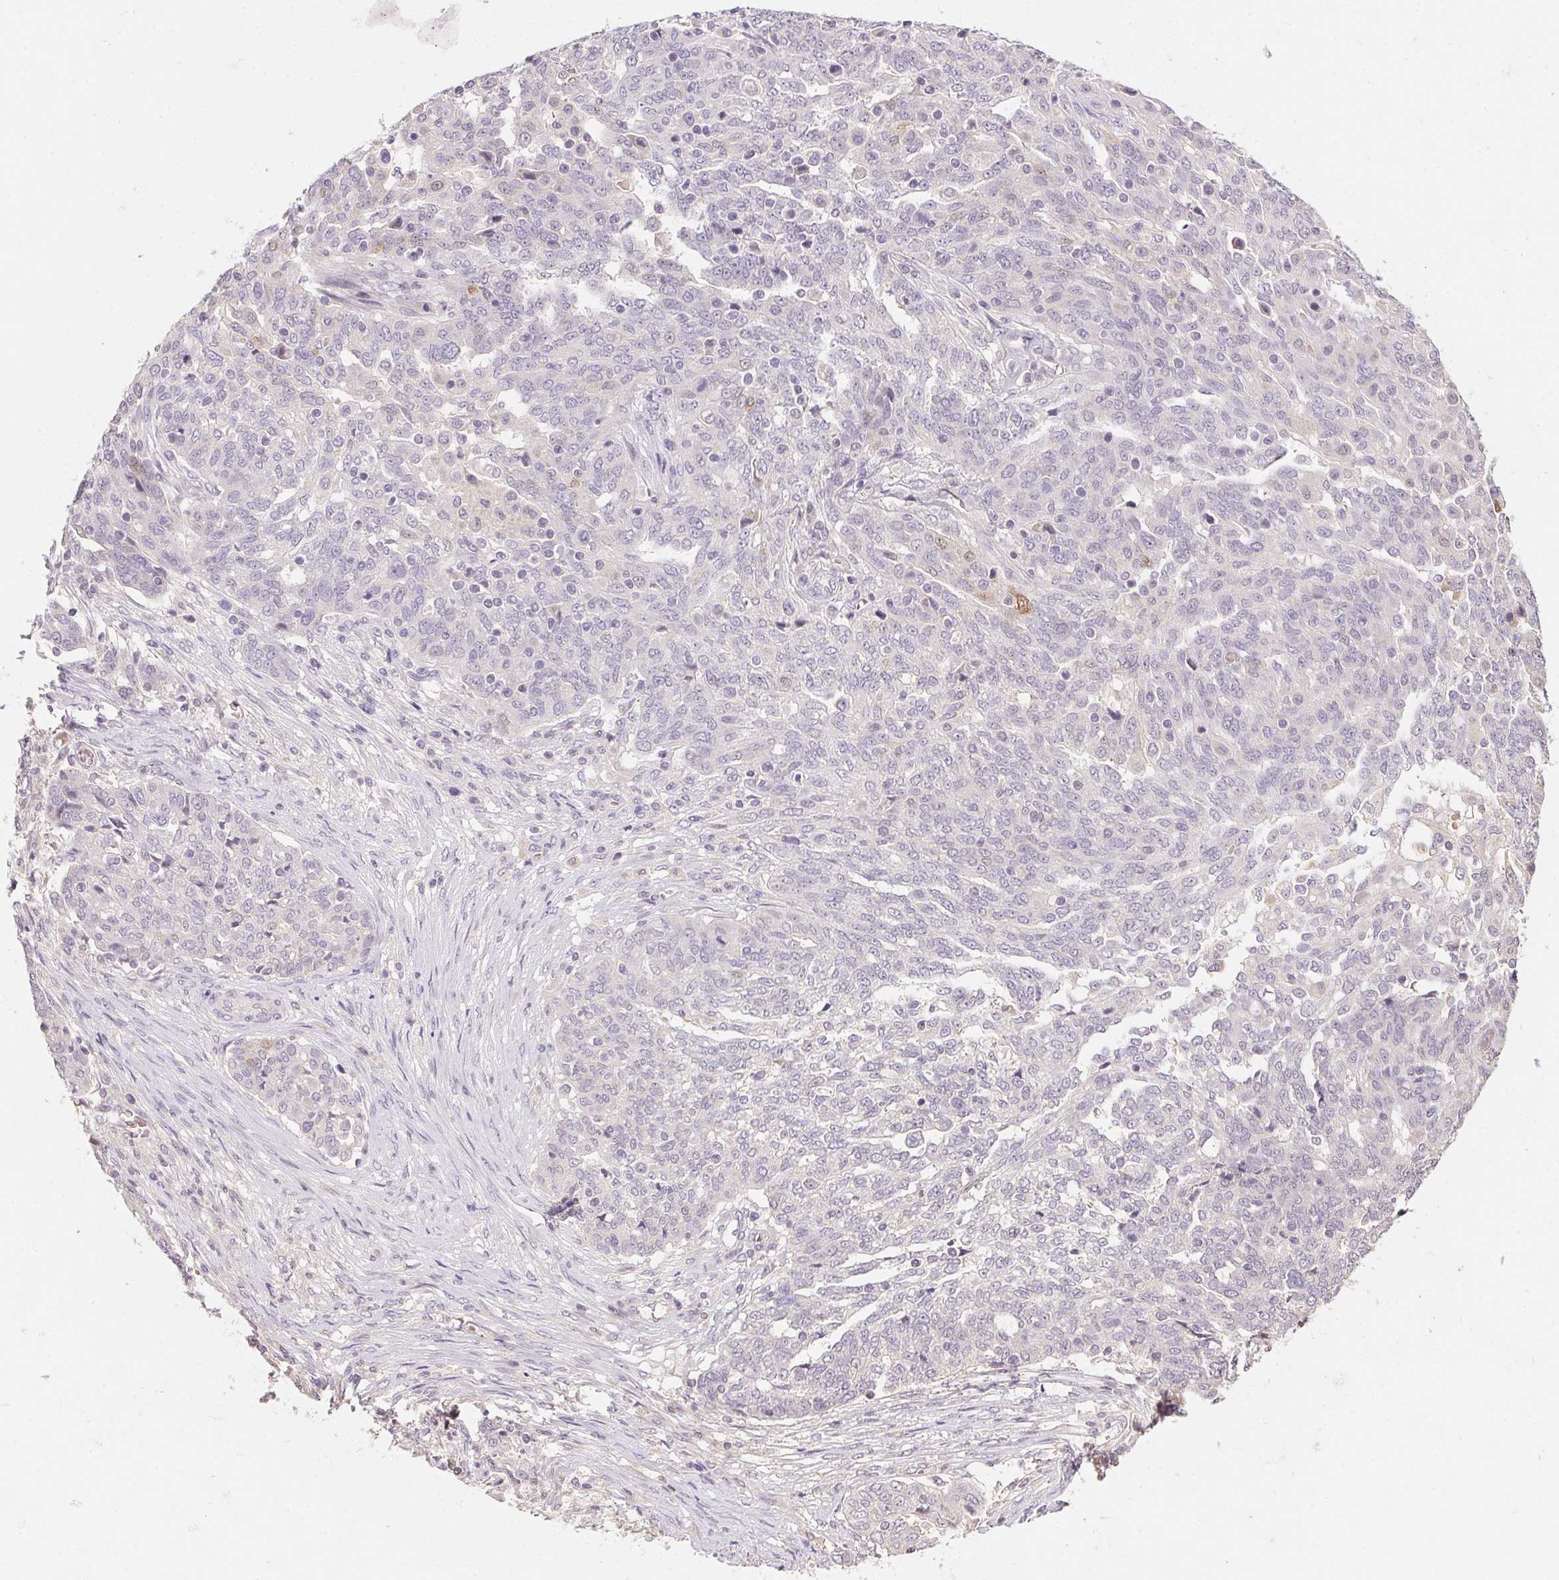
{"staining": {"intensity": "negative", "quantity": "none", "location": "none"}, "tissue": "ovarian cancer", "cell_type": "Tumor cells", "image_type": "cancer", "snomed": [{"axis": "morphology", "description": "Cystadenocarcinoma, serous, NOS"}, {"axis": "topography", "description": "Ovary"}], "caption": "Immunohistochemistry image of neoplastic tissue: ovarian cancer (serous cystadenocarcinoma) stained with DAB (3,3'-diaminobenzidine) reveals no significant protein staining in tumor cells. (Brightfield microscopy of DAB (3,3'-diaminobenzidine) IHC at high magnification).", "gene": "ALDH8A1", "patient": {"sex": "female", "age": 67}}